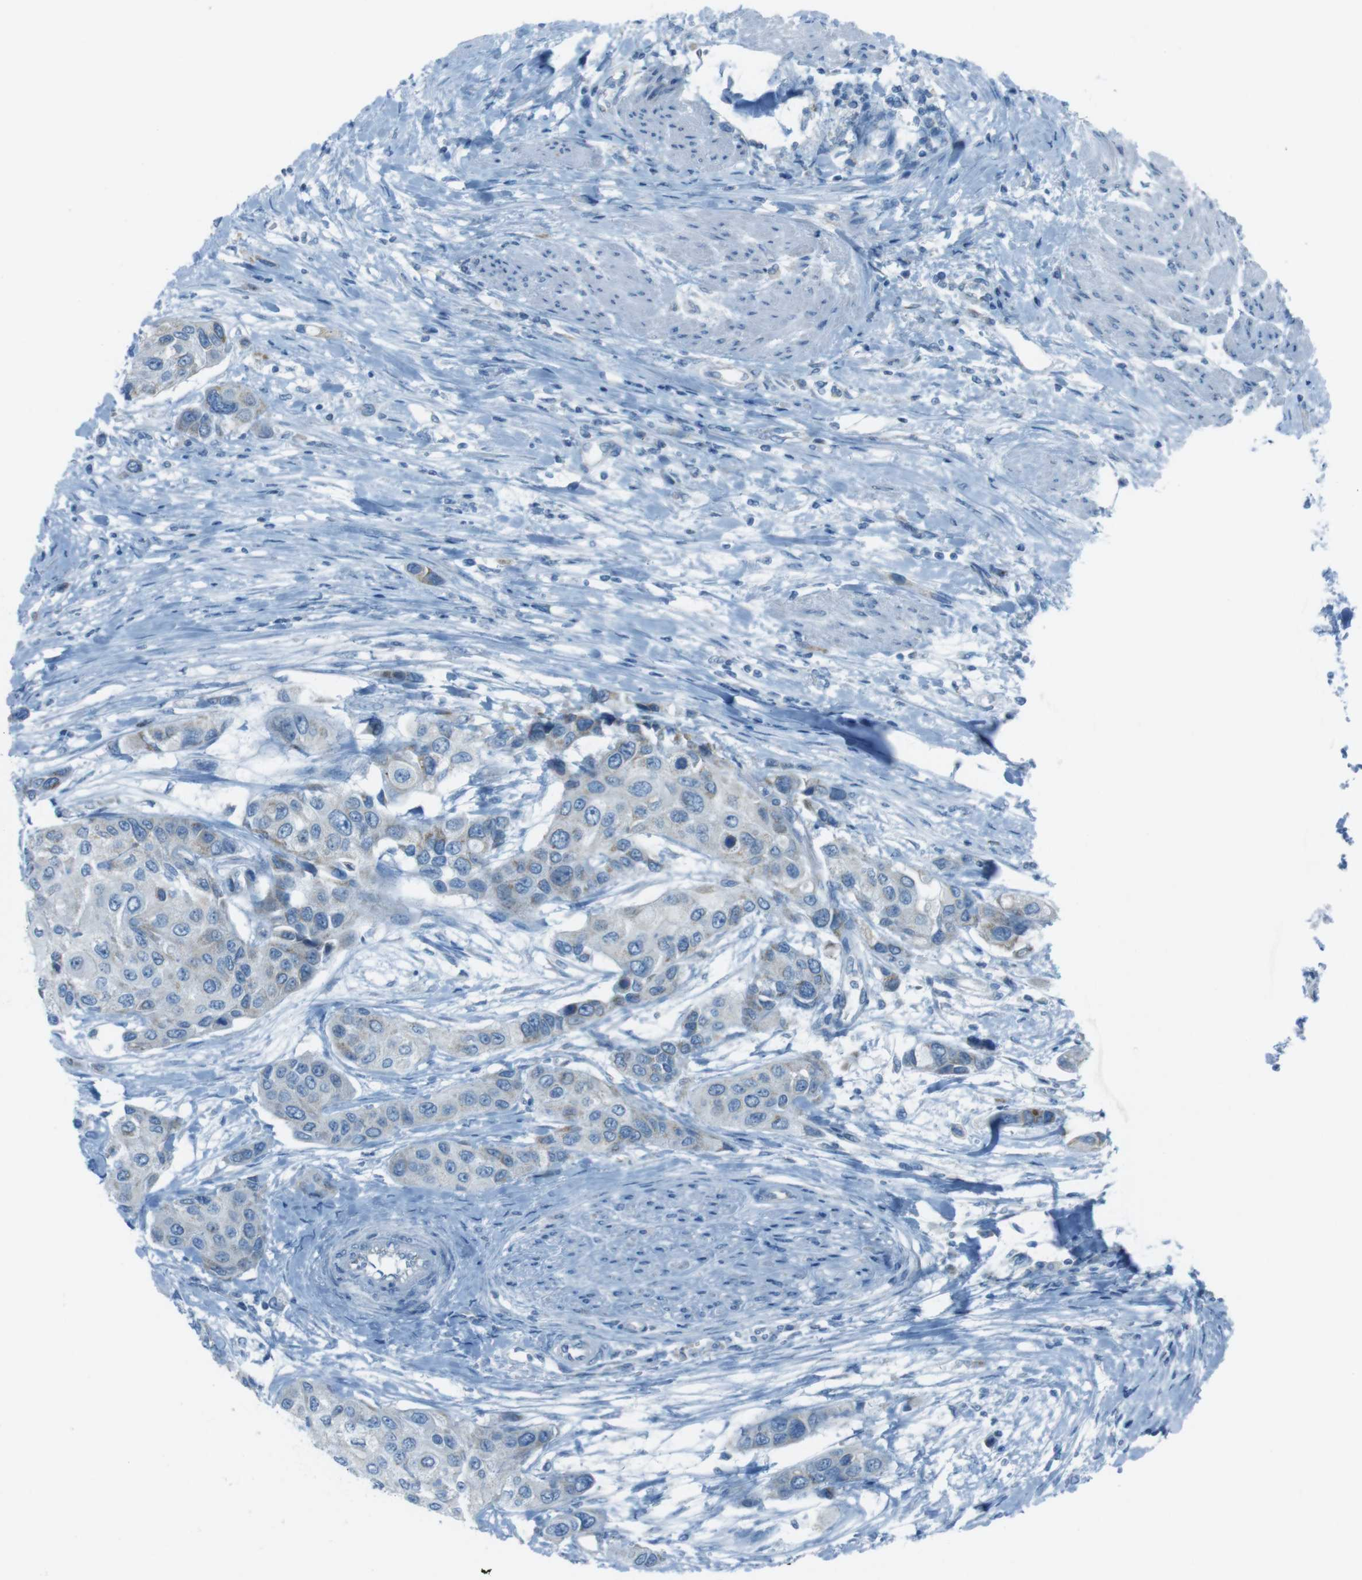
{"staining": {"intensity": "weak", "quantity": "<25%", "location": "cytoplasmic/membranous"}, "tissue": "urothelial cancer", "cell_type": "Tumor cells", "image_type": "cancer", "snomed": [{"axis": "morphology", "description": "Urothelial carcinoma, High grade"}, {"axis": "topography", "description": "Urinary bladder"}], "caption": "This is a image of IHC staining of urothelial cancer, which shows no staining in tumor cells.", "gene": "DNAJA3", "patient": {"sex": "female", "age": 56}}